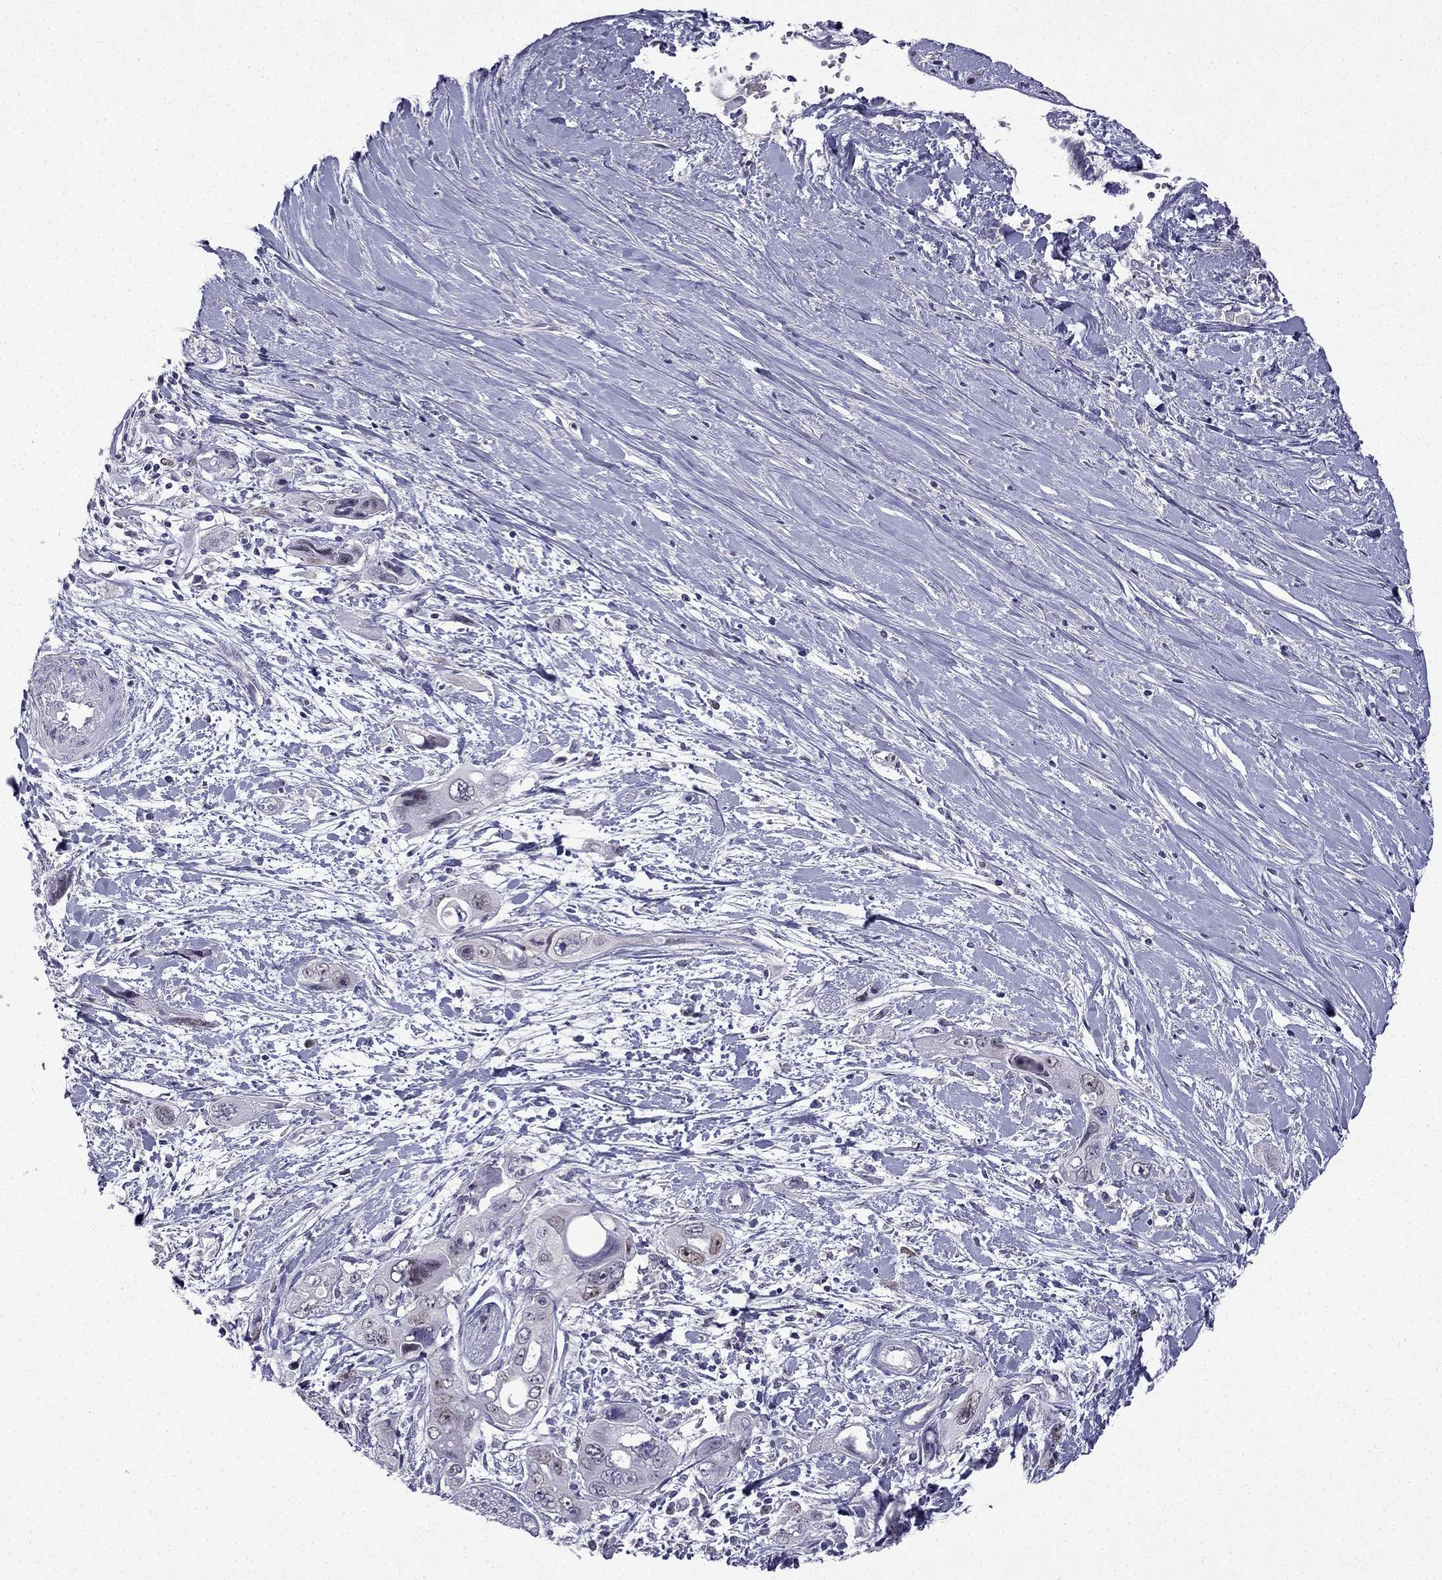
{"staining": {"intensity": "weak", "quantity": "<25%", "location": "nuclear"}, "tissue": "pancreatic cancer", "cell_type": "Tumor cells", "image_type": "cancer", "snomed": [{"axis": "morphology", "description": "Adenocarcinoma, NOS"}, {"axis": "topography", "description": "Pancreas"}], "caption": "This is an immunohistochemistry photomicrograph of pancreatic adenocarcinoma. There is no staining in tumor cells.", "gene": "UHRF1", "patient": {"sex": "male", "age": 47}}